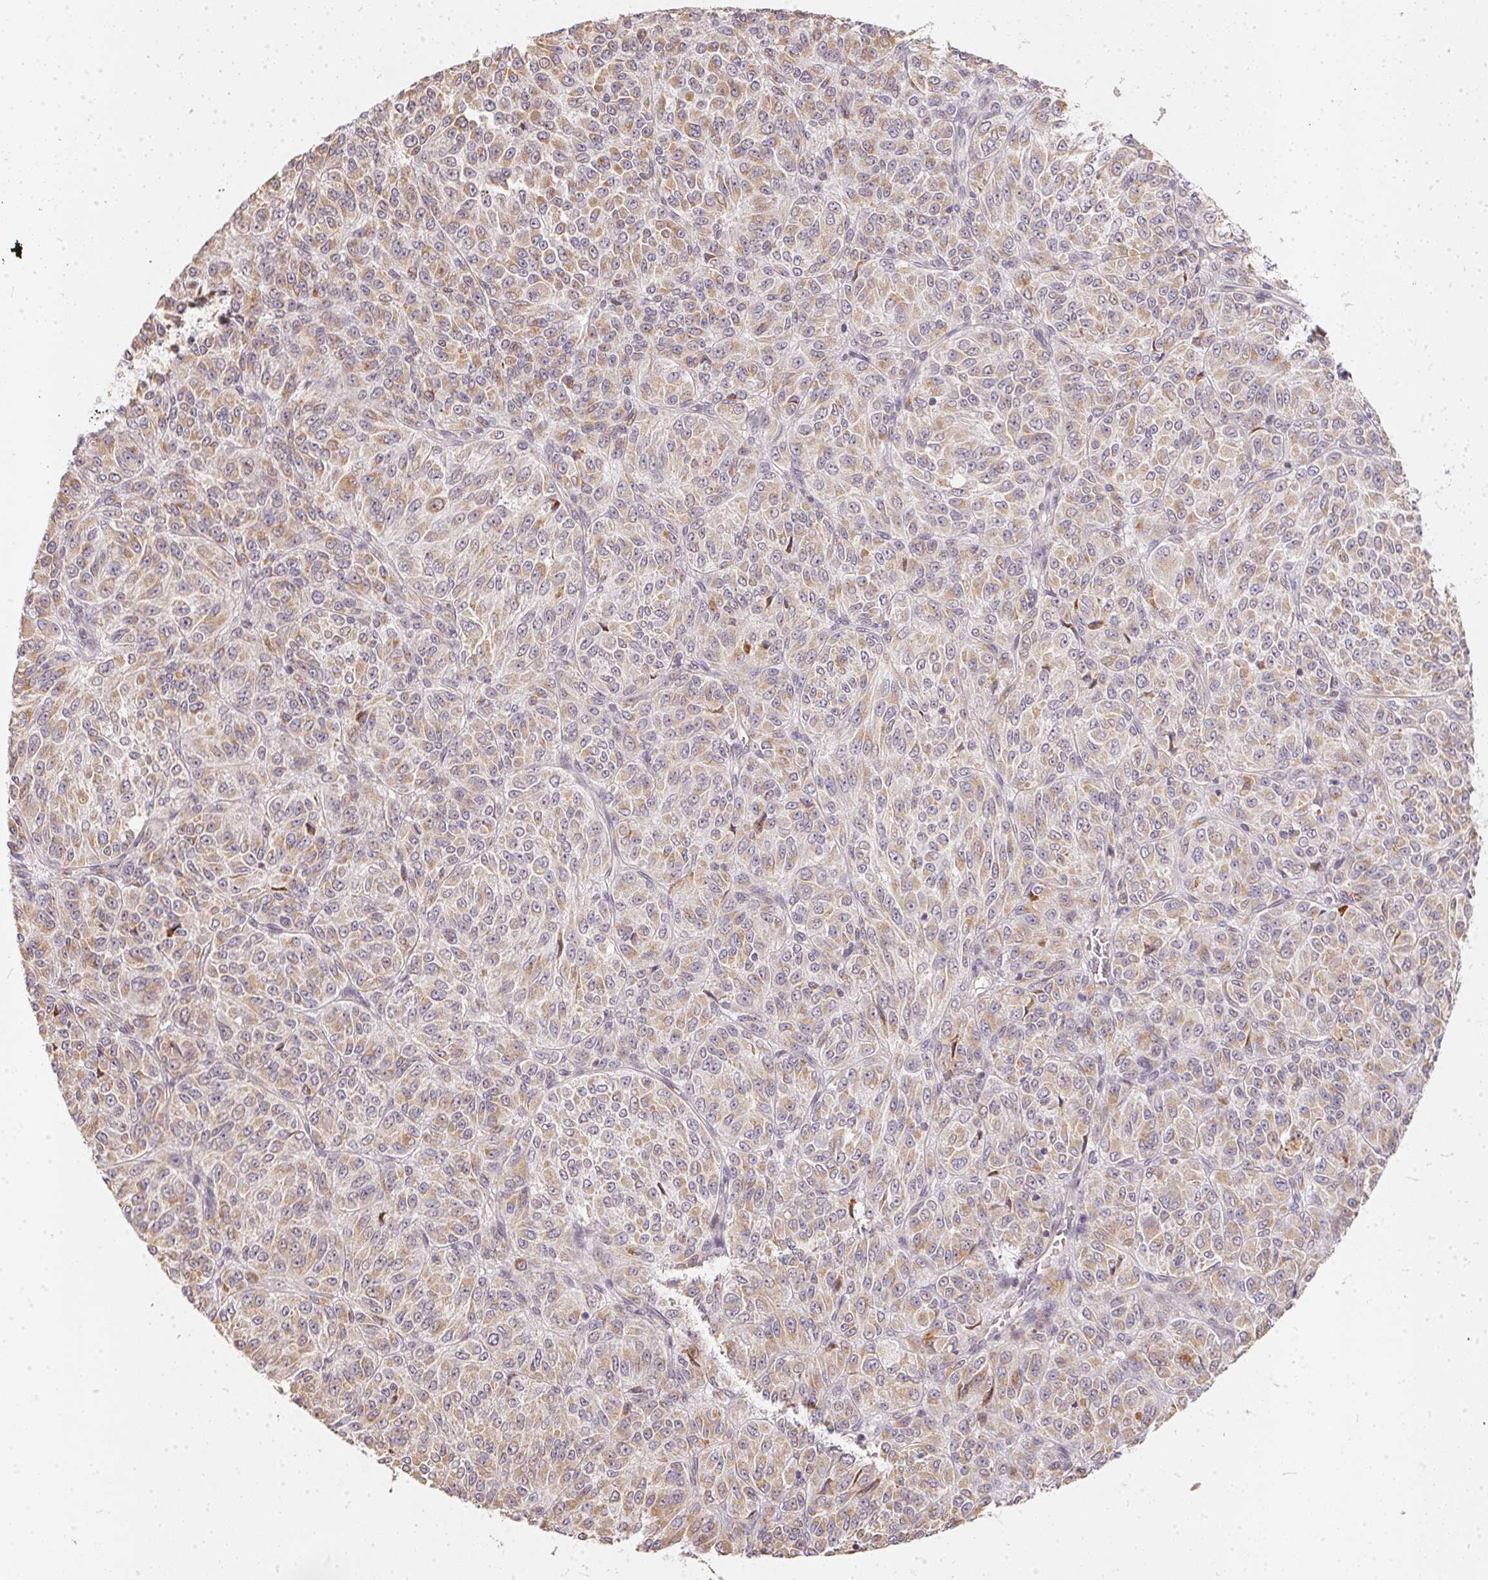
{"staining": {"intensity": "moderate", "quantity": "25%-75%", "location": "cytoplasmic/membranous"}, "tissue": "melanoma", "cell_type": "Tumor cells", "image_type": "cancer", "snomed": [{"axis": "morphology", "description": "Malignant melanoma, Metastatic site"}, {"axis": "topography", "description": "Brain"}], "caption": "Immunohistochemical staining of human melanoma exhibits medium levels of moderate cytoplasmic/membranous protein positivity in approximately 25%-75% of tumor cells.", "gene": "VWA5B2", "patient": {"sex": "female", "age": 56}}